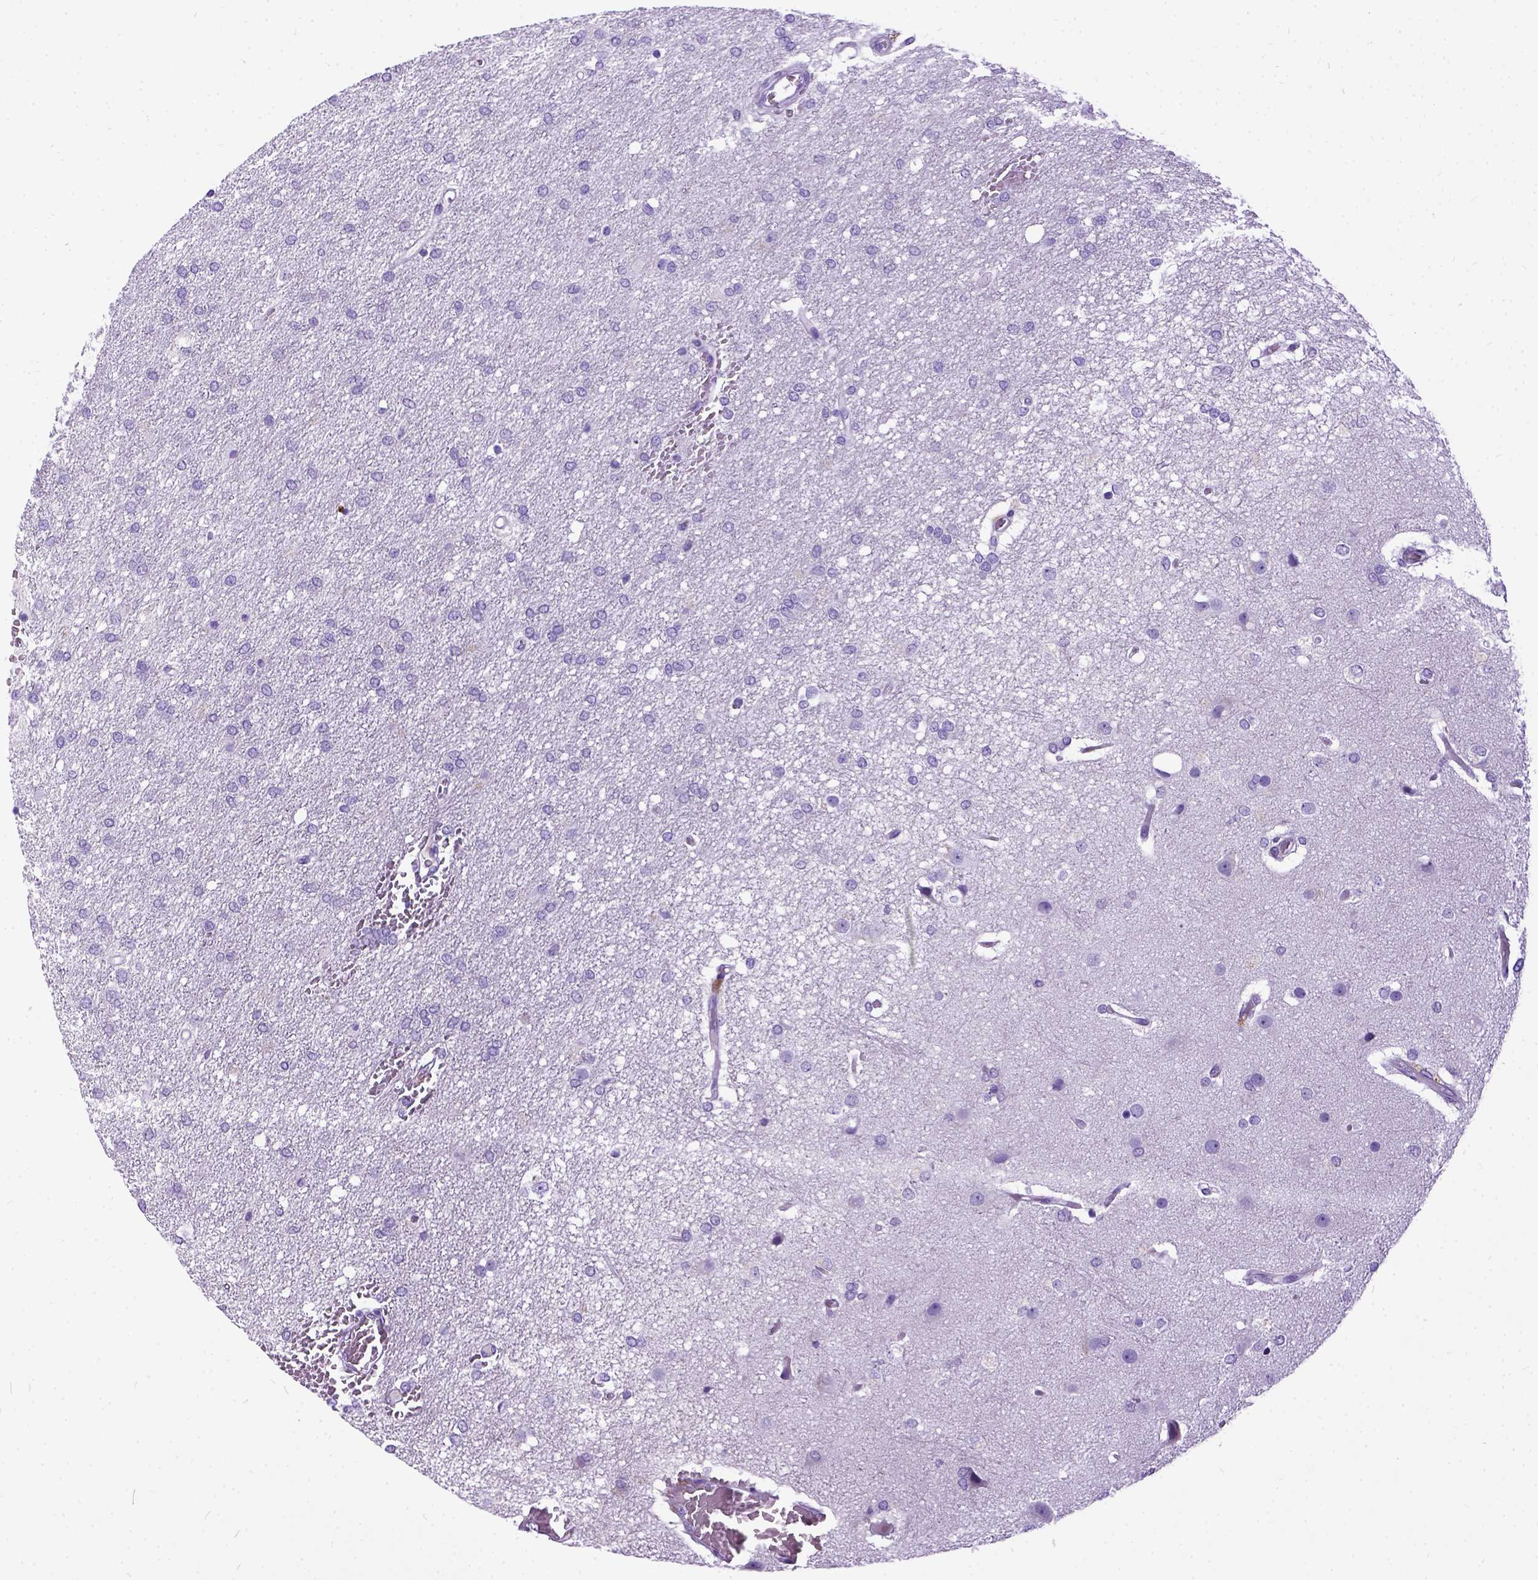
{"staining": {"intensity": "negative", "quantity": "none", "location": "none"}, "tissue": "glioma", "cell_type": "Tumor cells", "image_type": "cancer", "snomed": [{"axis": "morphology", "description": "Glioma, malignant, High grade"}, {"axis": "topography", "description": "Brain"}], "caption": "Glioma stained for a protein using immunohistochemistry (IHC) shows no positivity tumor cells.", "gene": "IGF2", "patient": {"sex": "female", "age": 61}}